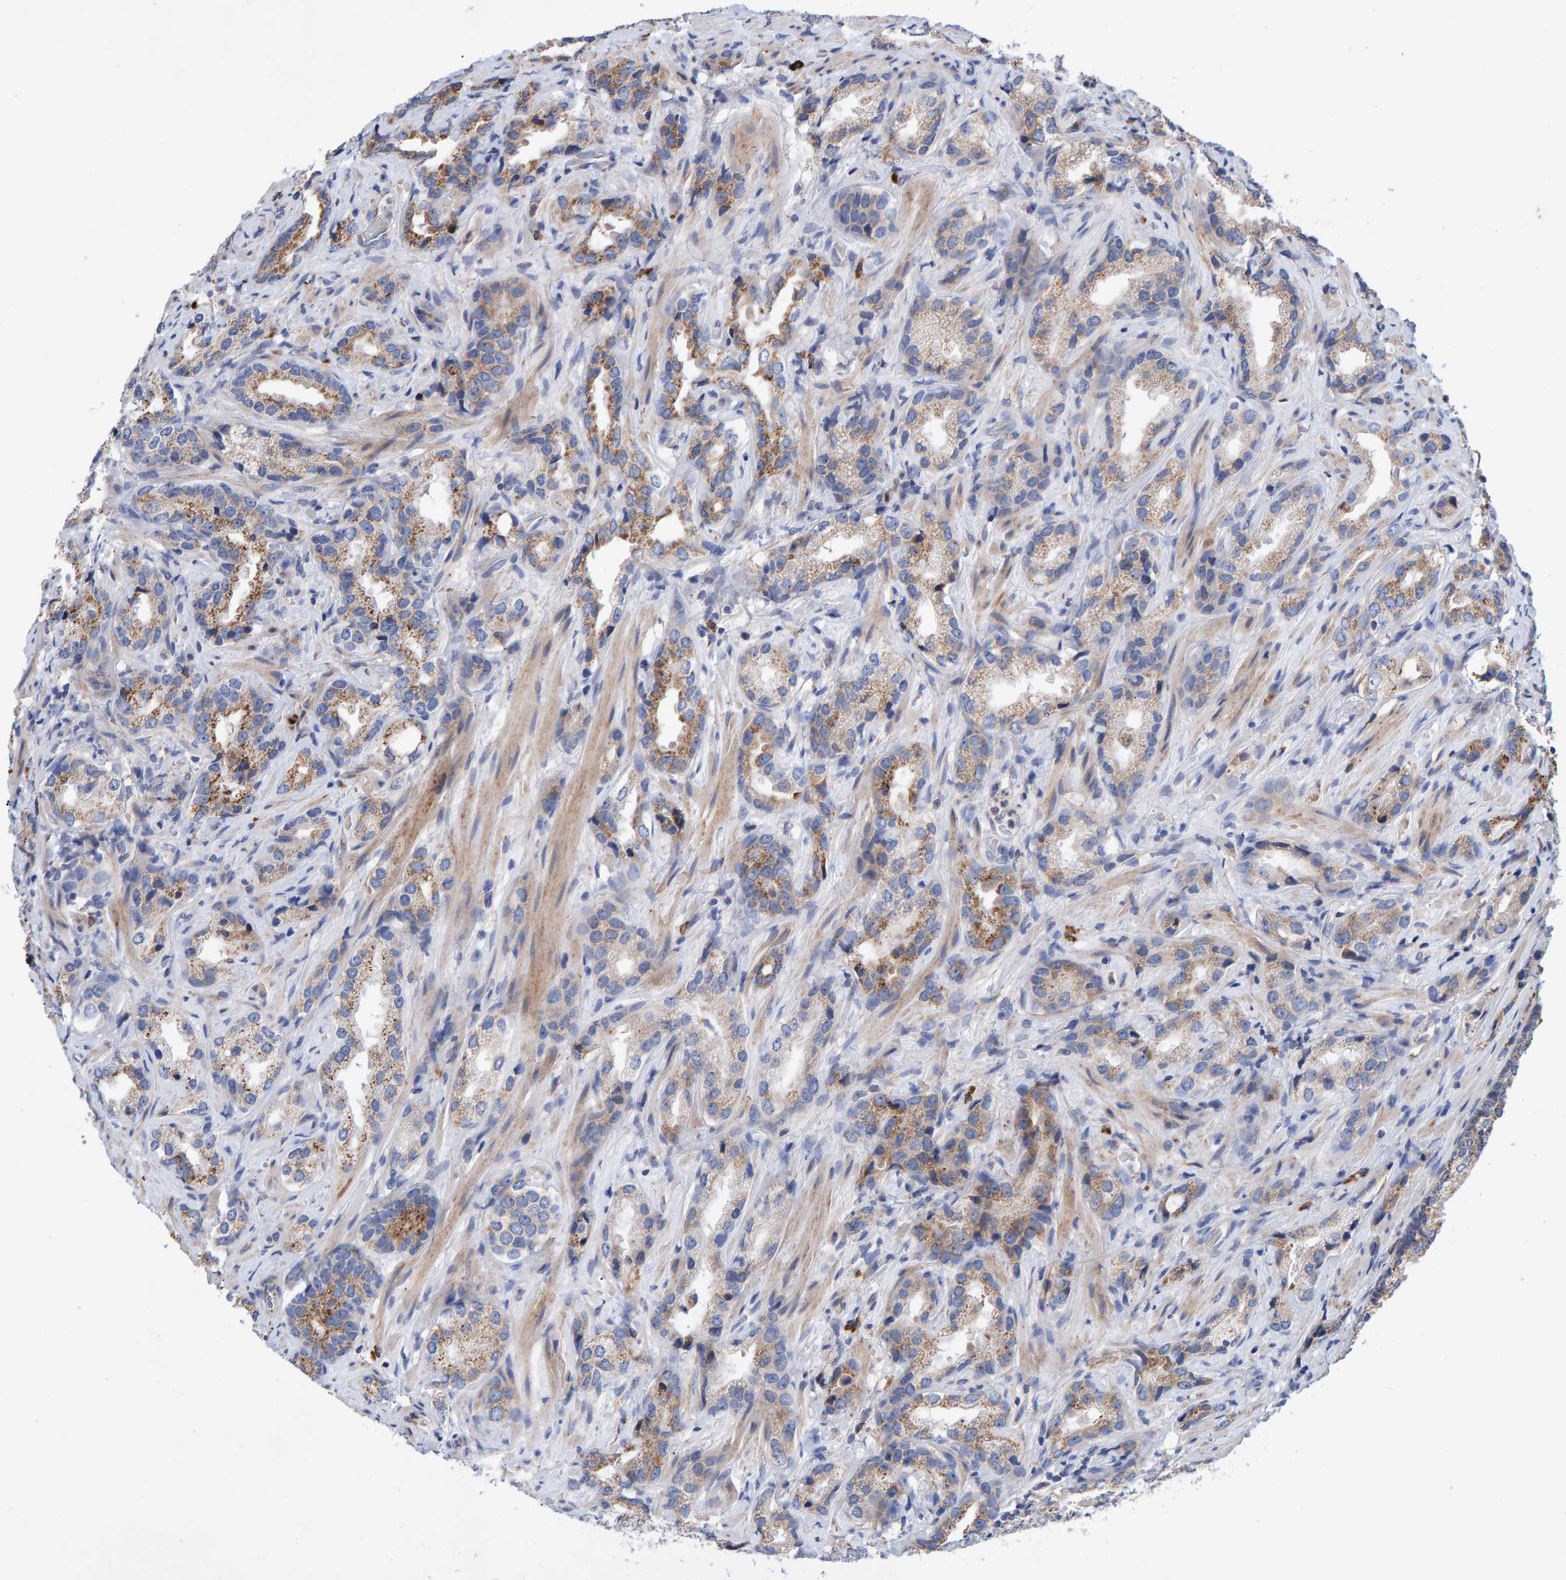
{"staining": {"intensity": "moderate", "quantity": ">75%", "location": "cytoplasmic/membranous"}, "tissue": "prostate cancer", "cell_type": "Tumor cells", "image_type": "cancer", "snomed": [{"axis": "morphology", "description": "Adenocarcinoma, High grade"}, {"axis": "topography", "description": "Prostate"}], "caption": "Prostate cancer stained for a protein (brown) displays moderate cytoplasmic/membranous positive staining in about >75% of tumor cells.", "gene": "EFR3A", "patient": {"sex": "male", "age": 63}}